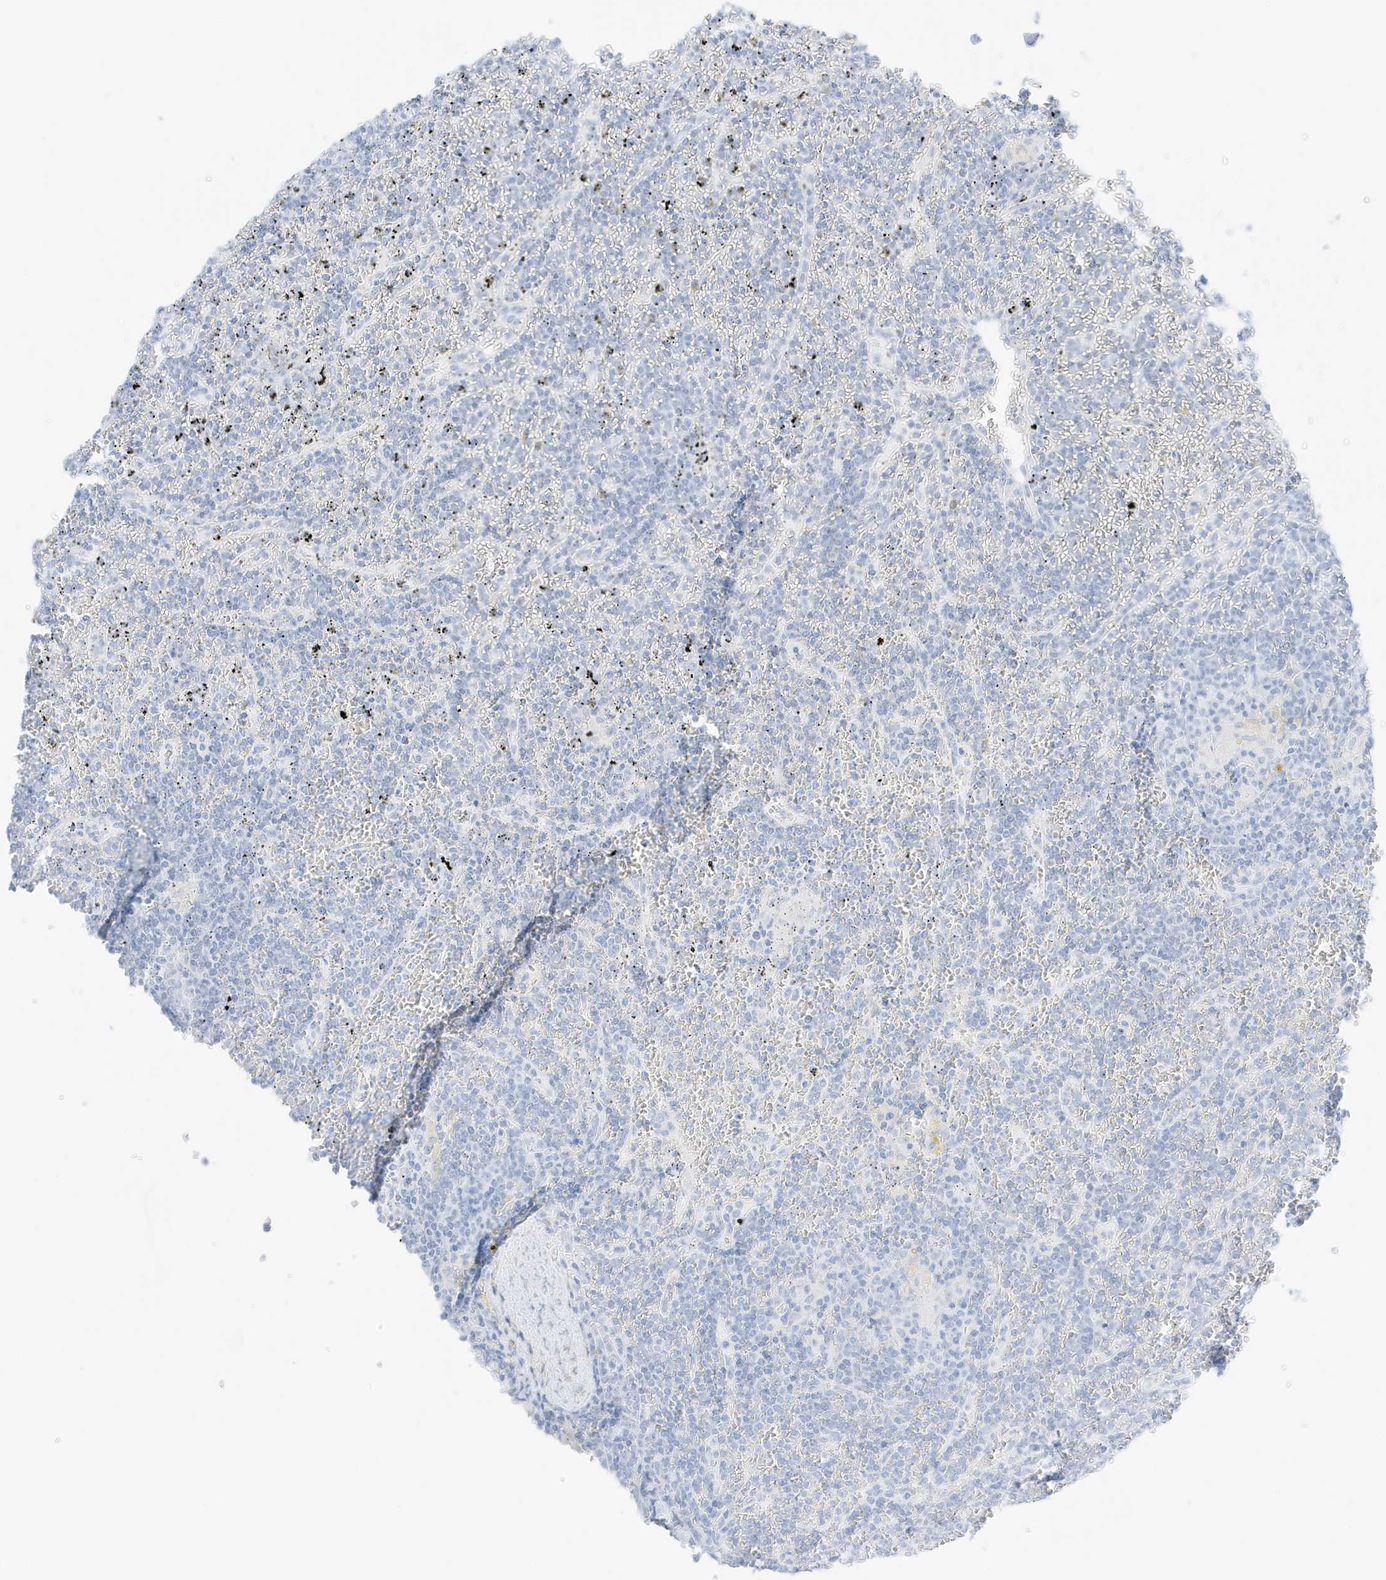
{"staining": {"intensity": "negative", "quantity": "none", "location": "none"}, "tissue": "lymphoma", "cell_type": "Tumor cells", "image_type": "cancer", "snomed": [{"axis": "morphology", "description": "Malignant lymphoma, non-Hodgkin's type, Low grade"}, {"axis": "topography", "description": "Spleen"}], "caption": "High power microscopy micrograph of an immunohistochemistry (IHC) histopathology image of malignant lymphoma, non-Hodgkin's type (low-grade), revealing no significant expression in tumor cells.", "gene": "SLC22A13", "patient": {"sex": "female", "age": 19}}